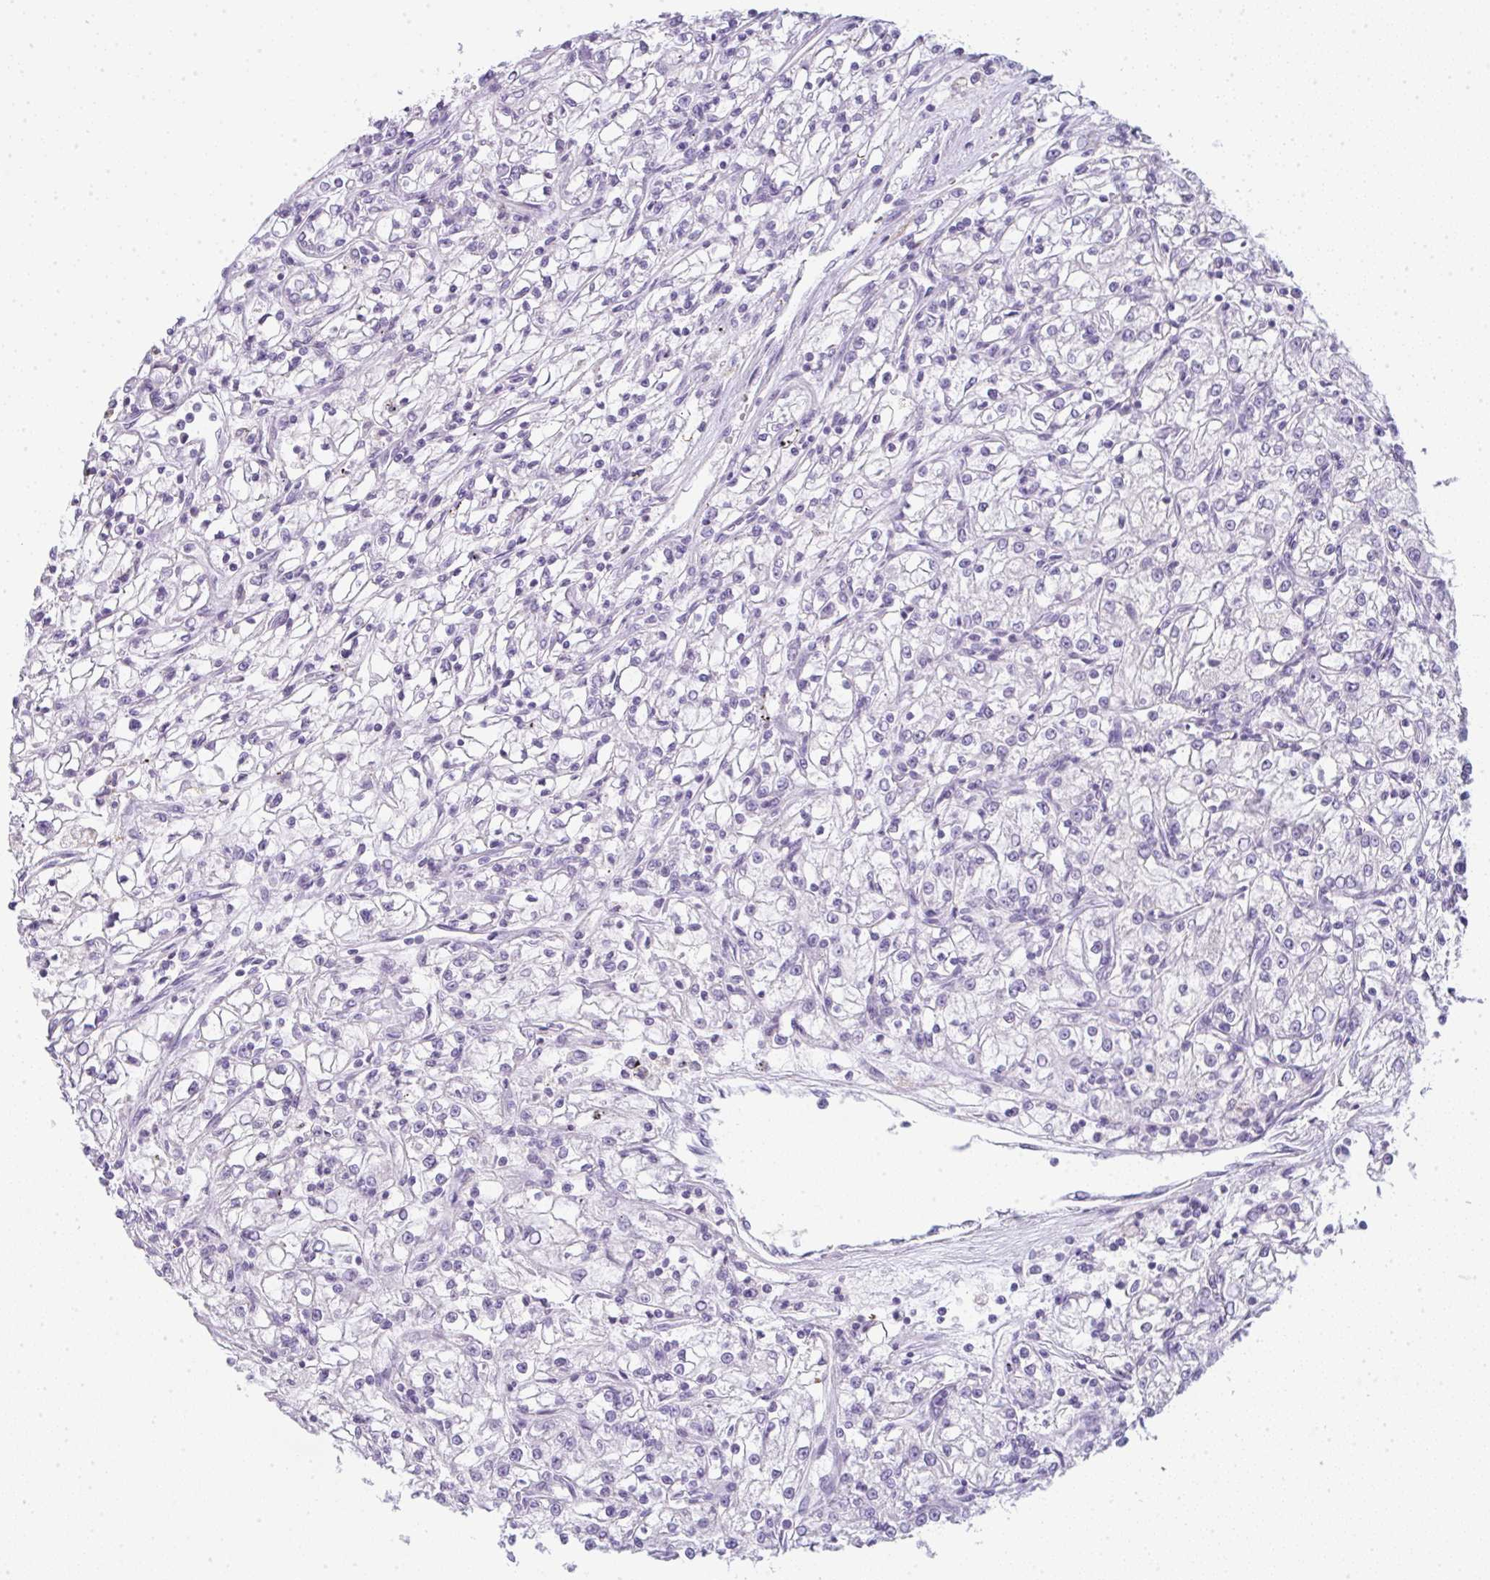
{"staining": {"intensity": "negative", "quantity": "none", "location": "none"}, "tissue": "renal cancer", "cell_type": "Tumor cells", "image_type": "cancer", "snomed": [{"axis": "morphology", "description": "Adenocarcinoma, NOS"}, {"axis": "topography", "description": "Kidney"}], "caption": "Renal adenocarcinoma stained for a protein using IHC reveals no expression tumor cells.", "gene": "LPAR4", "patient": {"sex": "female", "age": 59}}